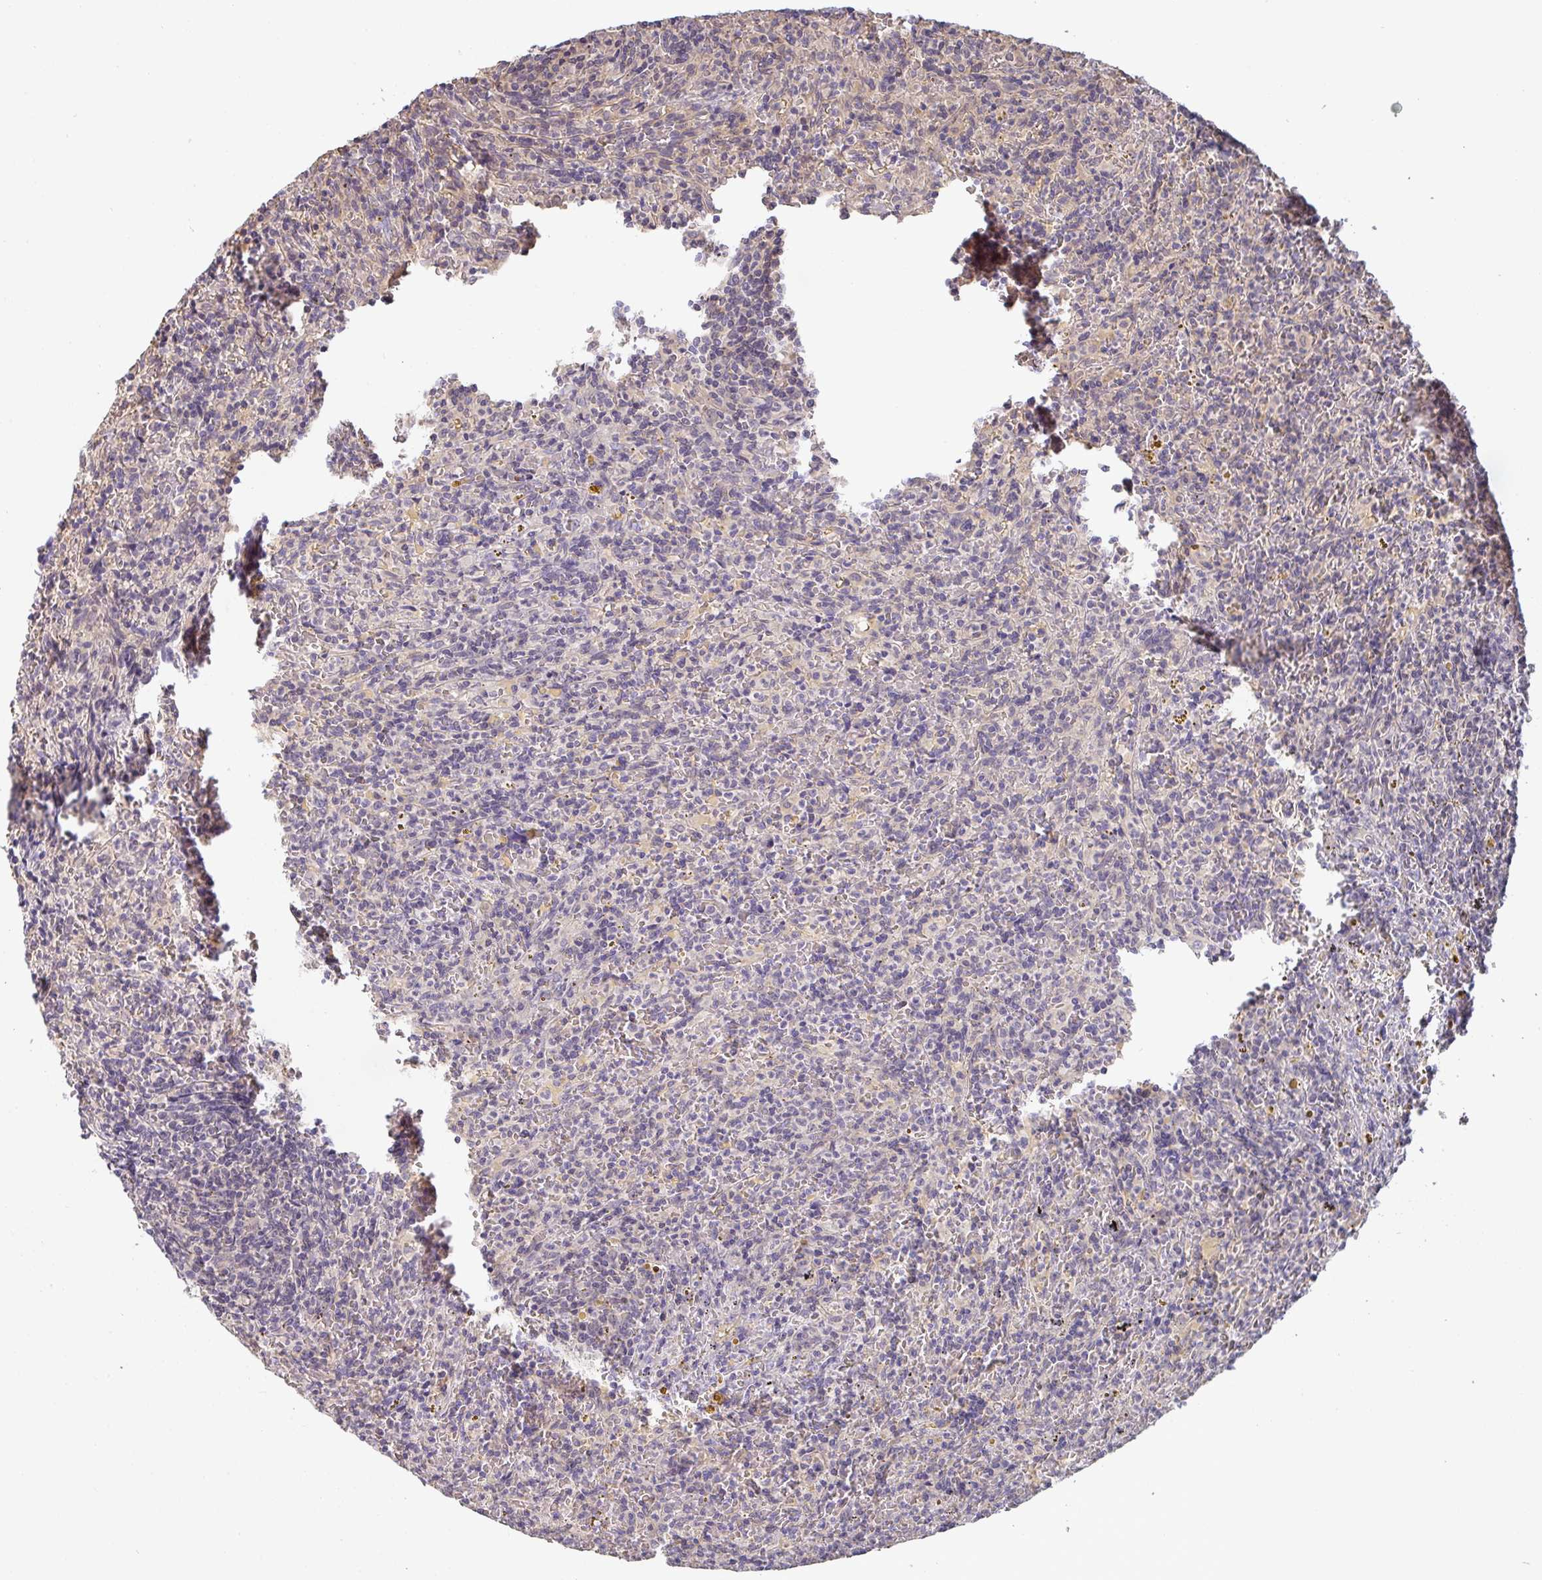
{"staining": {"intensity": "negative", "quantity": "none", "location": "none"}, "tissue": "lymphoma", "cell_type": "Tumor cells", "image_type": "cancer", "snomed": [{"axis": "morphology", "description": "Malignant lymphoma, non-Hodgkin's type, Low grade"}, {"axis": "topography", "description": "Spleen"}], "caption": "Immunohistochemistry (IHC) image of neoplastic tissue: low-grade malignant lymphoma, non-Hodgkin's type stained with DAB exhibits no significant protein staining in tumor cells.", "gene": "GSDMB", "patient": {"sex": "female", "age": 70}}